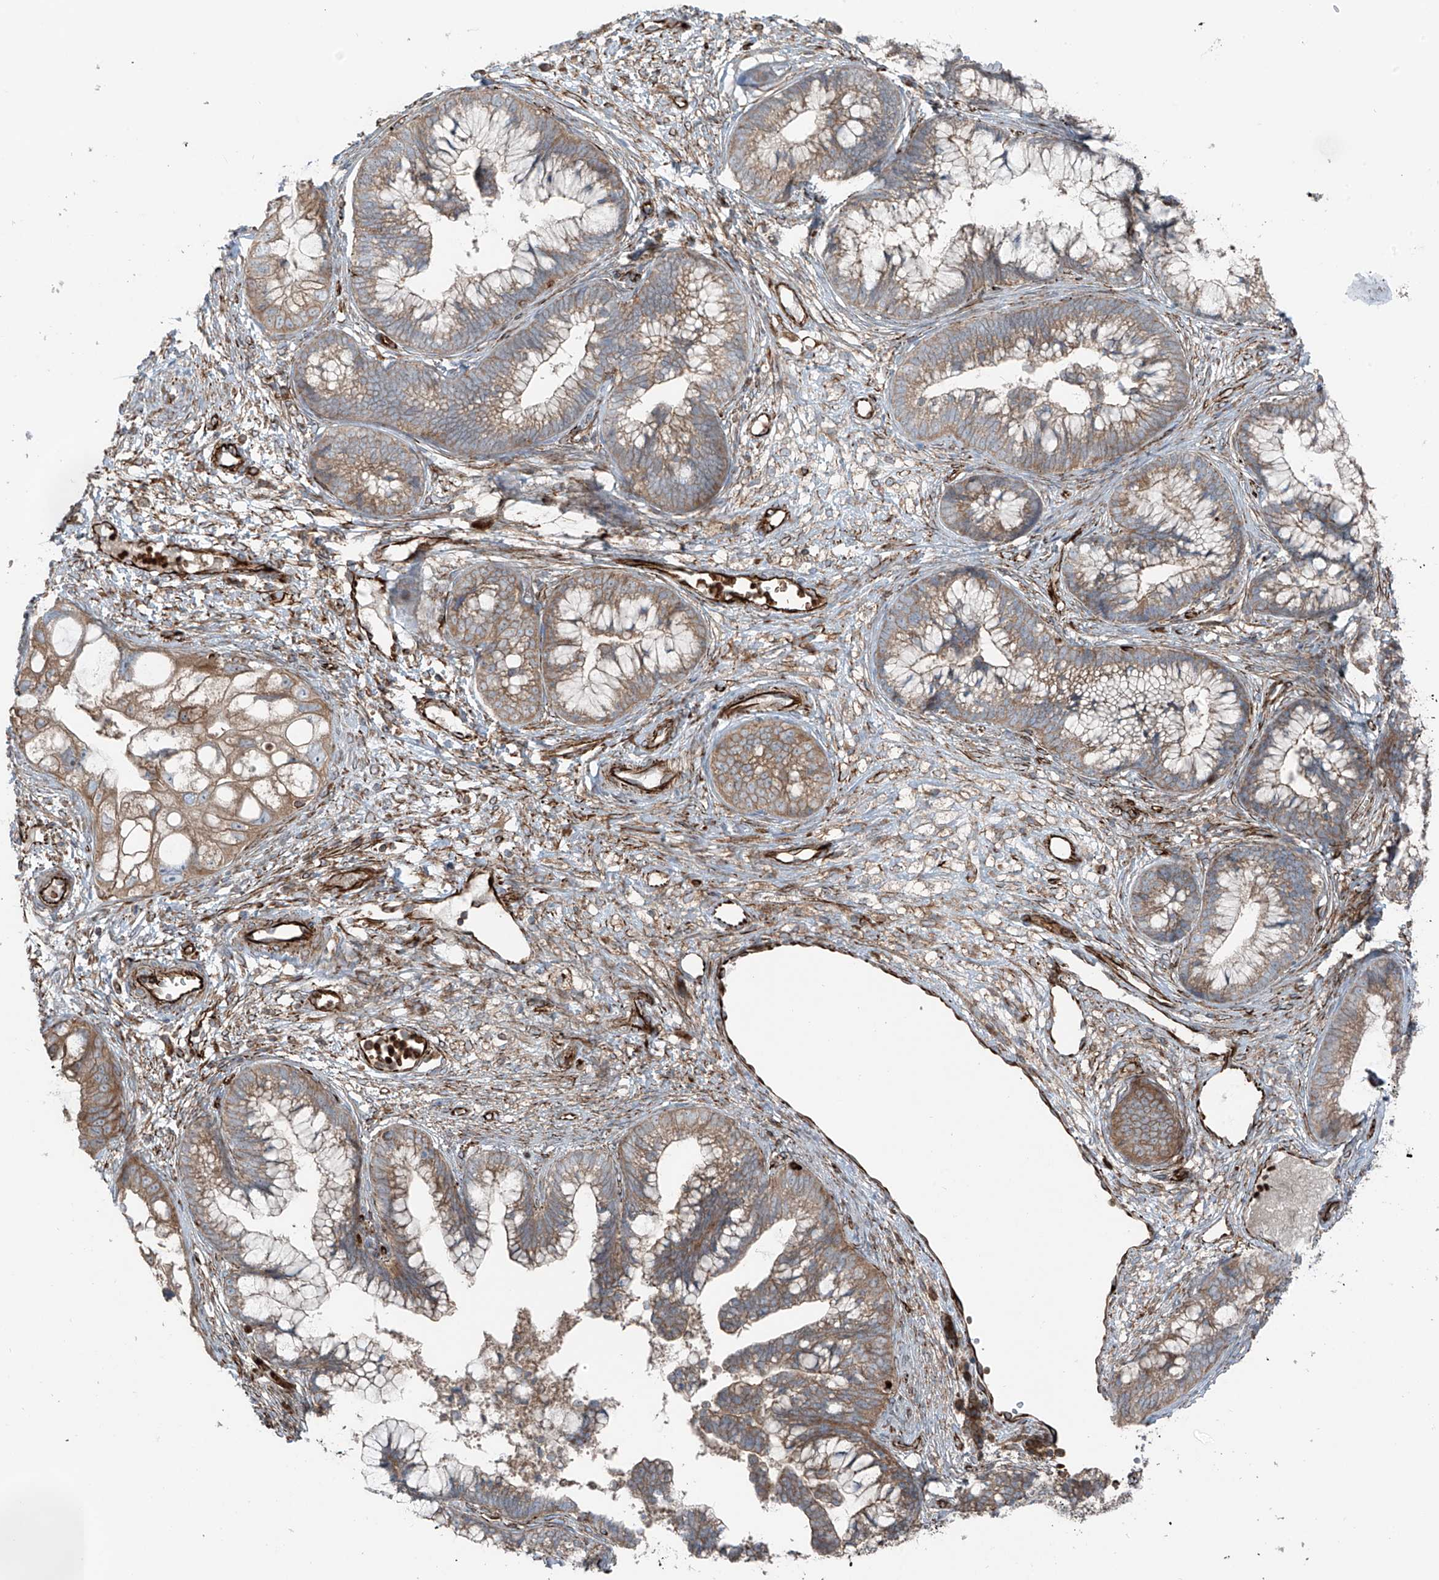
{"staining": {"intensity": "moderate", "quantity": ">75%", "location": "cytoplasmic/membranous"}, "tissue": "cervical cancer", "cell_type": "Tumor cells", "image_type": "cancer", "snomed": [{"axis": "morphology", "description": "Adenocarcinoma, NOS"}, {"axis": "topography", "description": "Cervix"}], "caption": "This is a photomicrograph of IHC staining of adenocarcinoma (cervical), which shows moderate expression in the cytoplasmic/membranous of tumor cells.", "gene": "ERLEC1", "patient": {"sex": "female", "age": 44}}